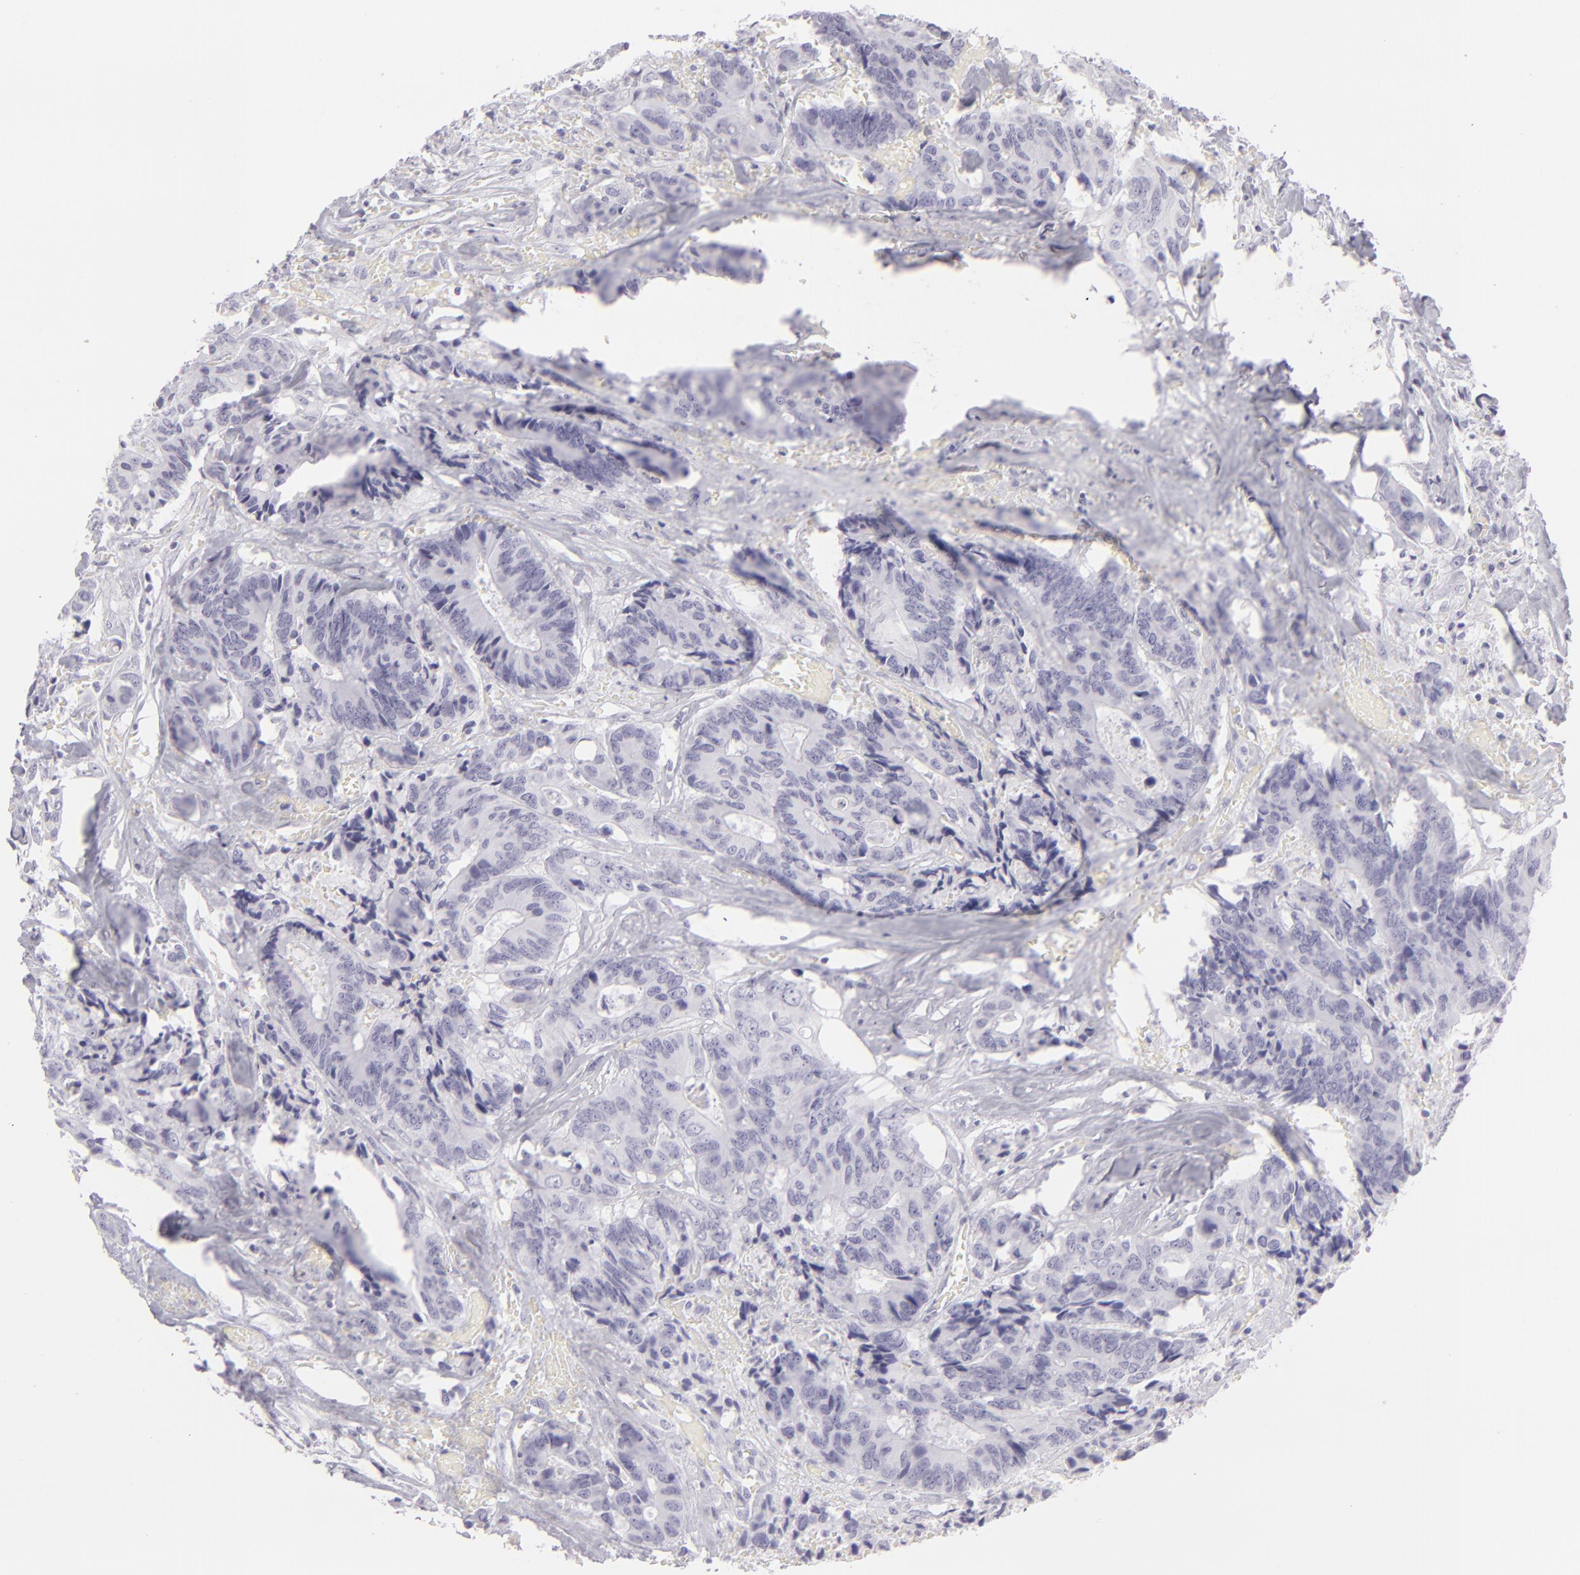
{"staining": {"intensity": "negative", "quantity": "none", "location": "none"}, "tissue": "colorectal cancer", "cell_type": "Tumor cells", "image_type": "cancer", "snomed": [{"axis": "morphology", "description": "Adenocarcinoma, NOS"}, {"axis": "topography", "description": "Rectum"}], "caption": "Immunohistochemistry micrograph of neoplastic tissue: adenocarcinoma (colorectal) stained with DAB (3,3'-diaminobenzidine) reveals no significant protein staining in tumor cells.", "gene": "FLG", "patient": {"sex": "male", "age": 55}}